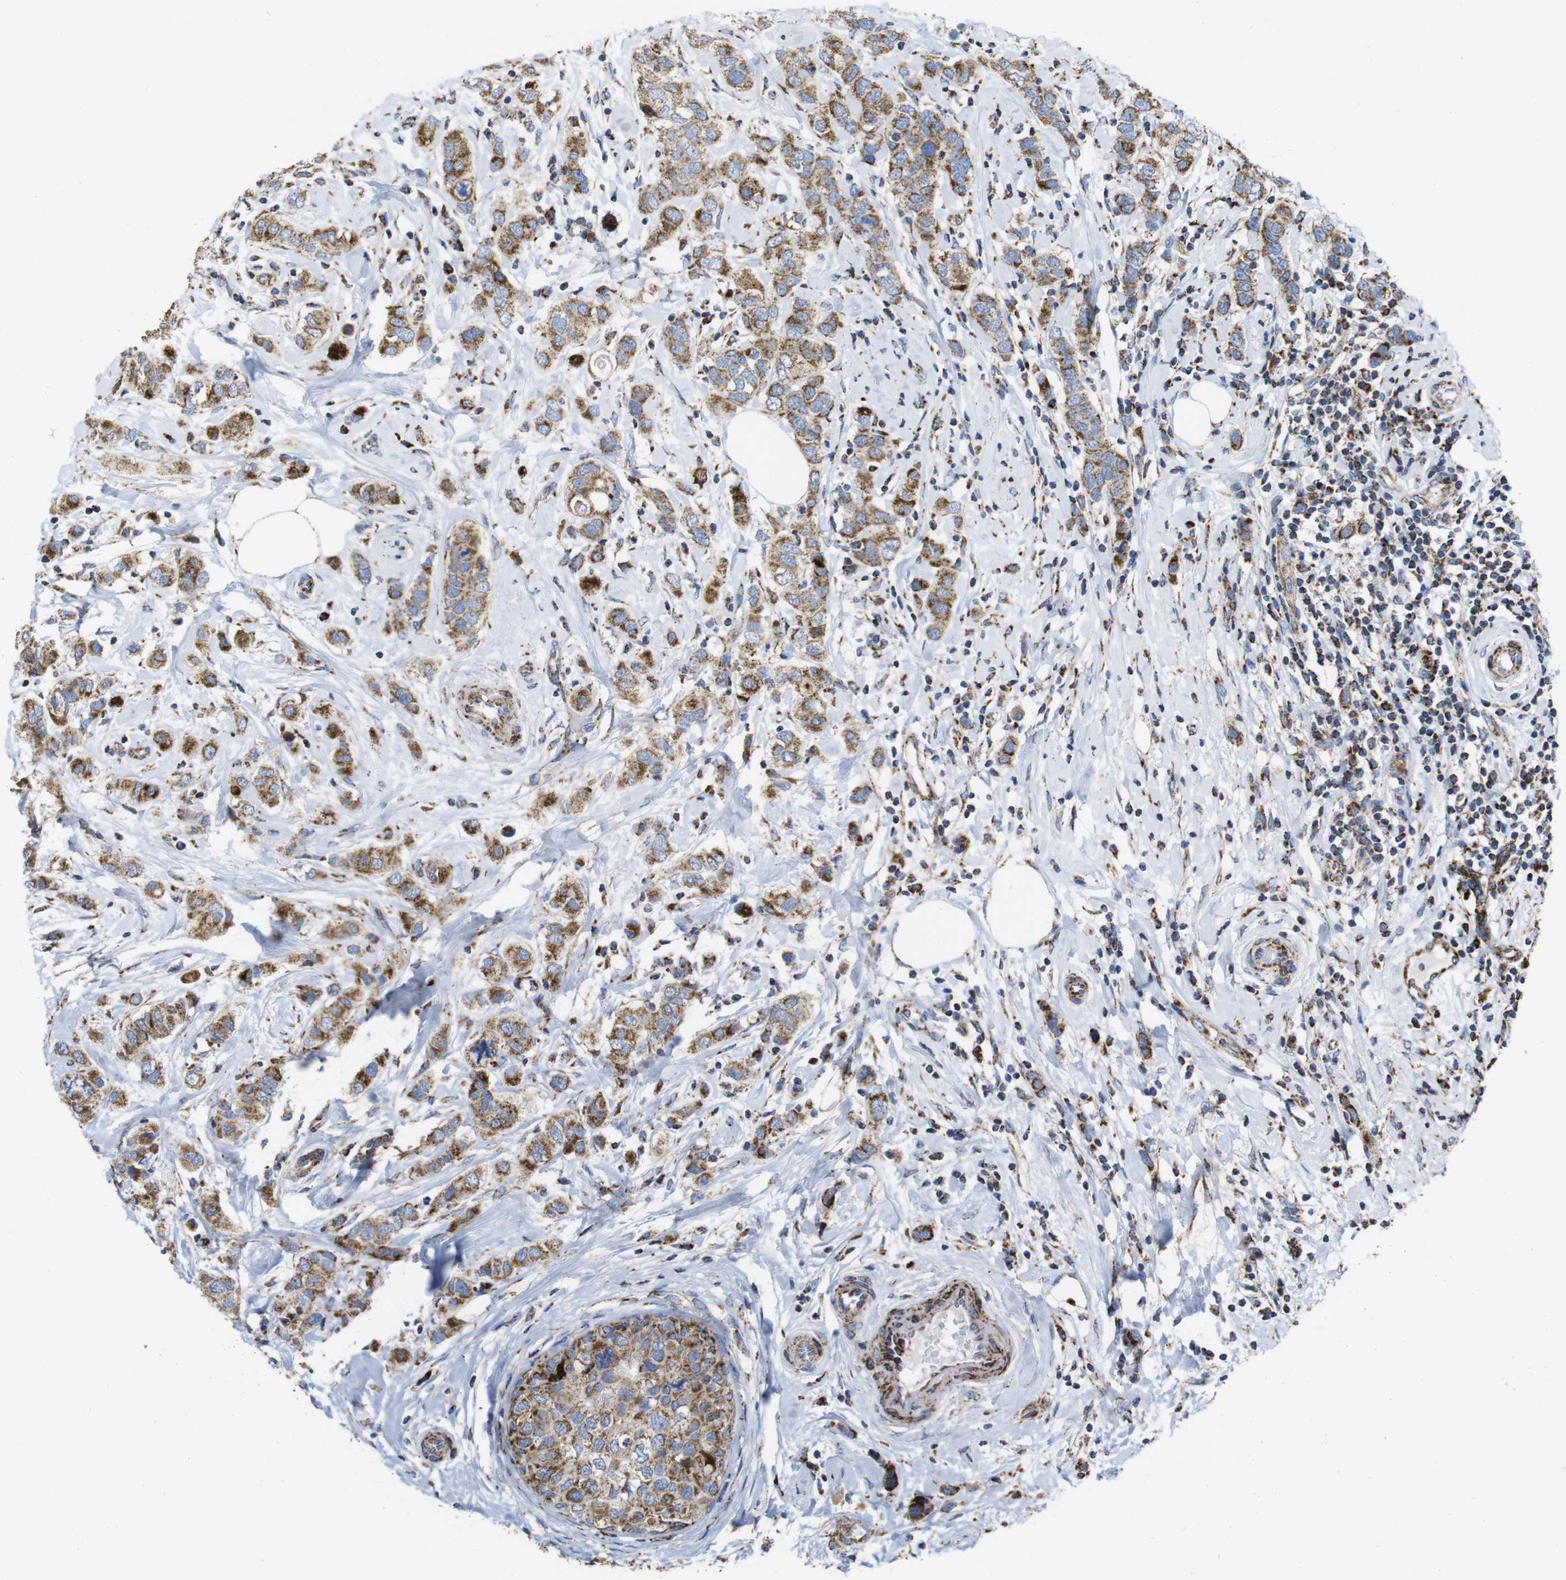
{"staining": {"intensity": "moderate", "quantity": ">75%", "location": "cytoplasmic/membranous"}, "tissue": "breast cancer", "cell_type": "Tumor cells", "image_type": "cancer", "snomed": [{"axis": "morphology", "description": "Duct carcinoma"}, {"axis": "topography", "description": "Breast"}], "caption": "Immunohistochemistry staining of breast cancer, which exhibits medium levels of moderate cytoplasmic/membranous positivity in approximately >75% of tumor cells indicating moderate cytoplasmic/membranous protein positivity. The staining was performed using DAB (3,3'-diaminobenzidine) (brown) for protein detection and nuclei were counterstained in hematoxylin (blue).", "gene": "TMEM192", "patient": {"sex": "female", "age": 50}}